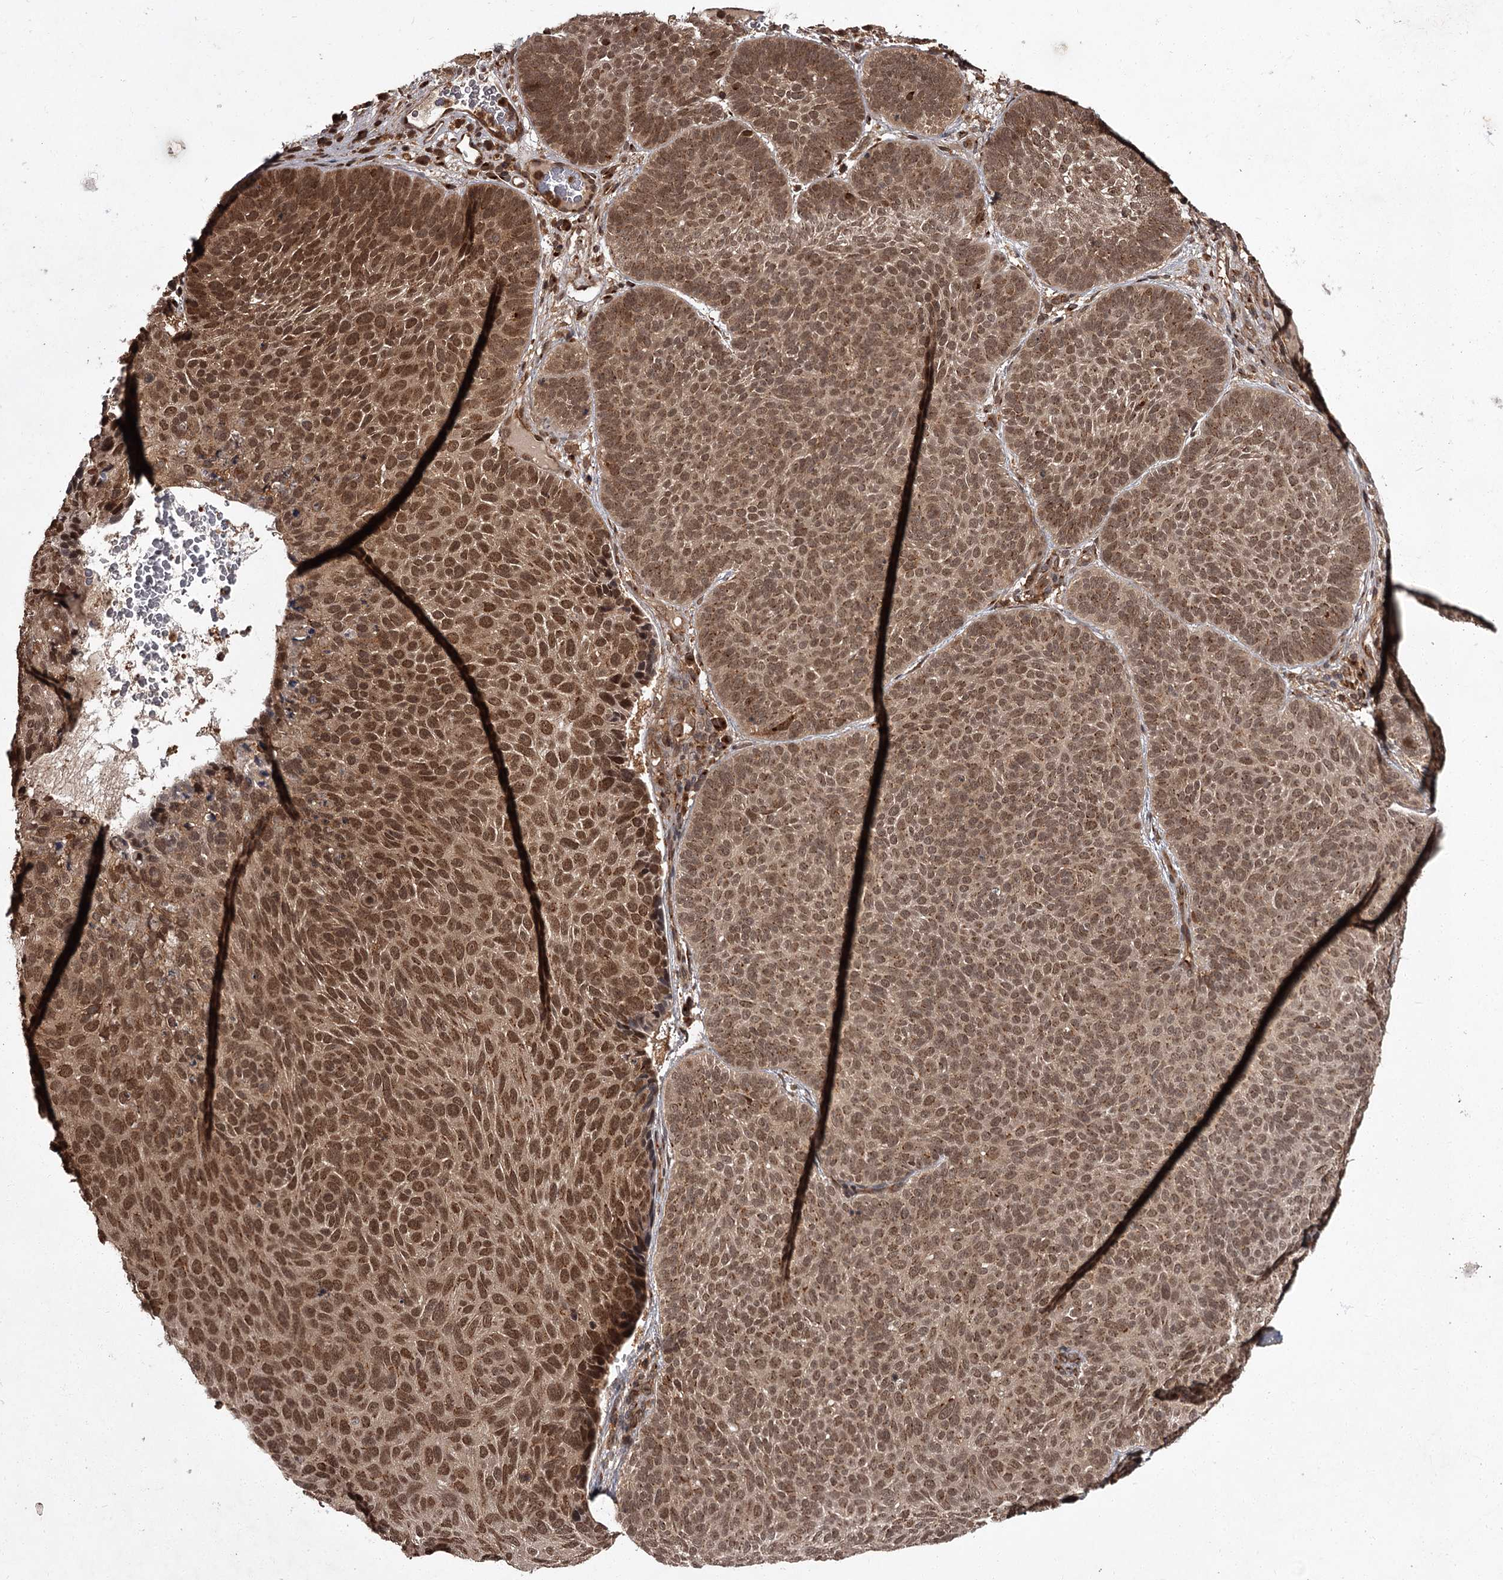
{"staining": {"intensity": "moderate", "quantity": ">75%", "location": "cytoplasmic/membranous,nuclear"}, "tissue": "skin cancer", "cell_type": "Tumor cells", "image_type": "cancer", "snomed": [{"axis": "morphology", "description": "Basal cell carcinoma"}, {"axis": "topography", "description": "Skin"}], "caption": "Immunohistochemistry (IHC) photomicrograph of basal cell carcinoma (skin) stained for a protein (brown), which displays medium levels of moderate cytoplasmic/membranous and nuclear staining in about >75% of tumor cells.", "gene": "TBC1D23", "patient": {"sex": "male", "age": 85}}